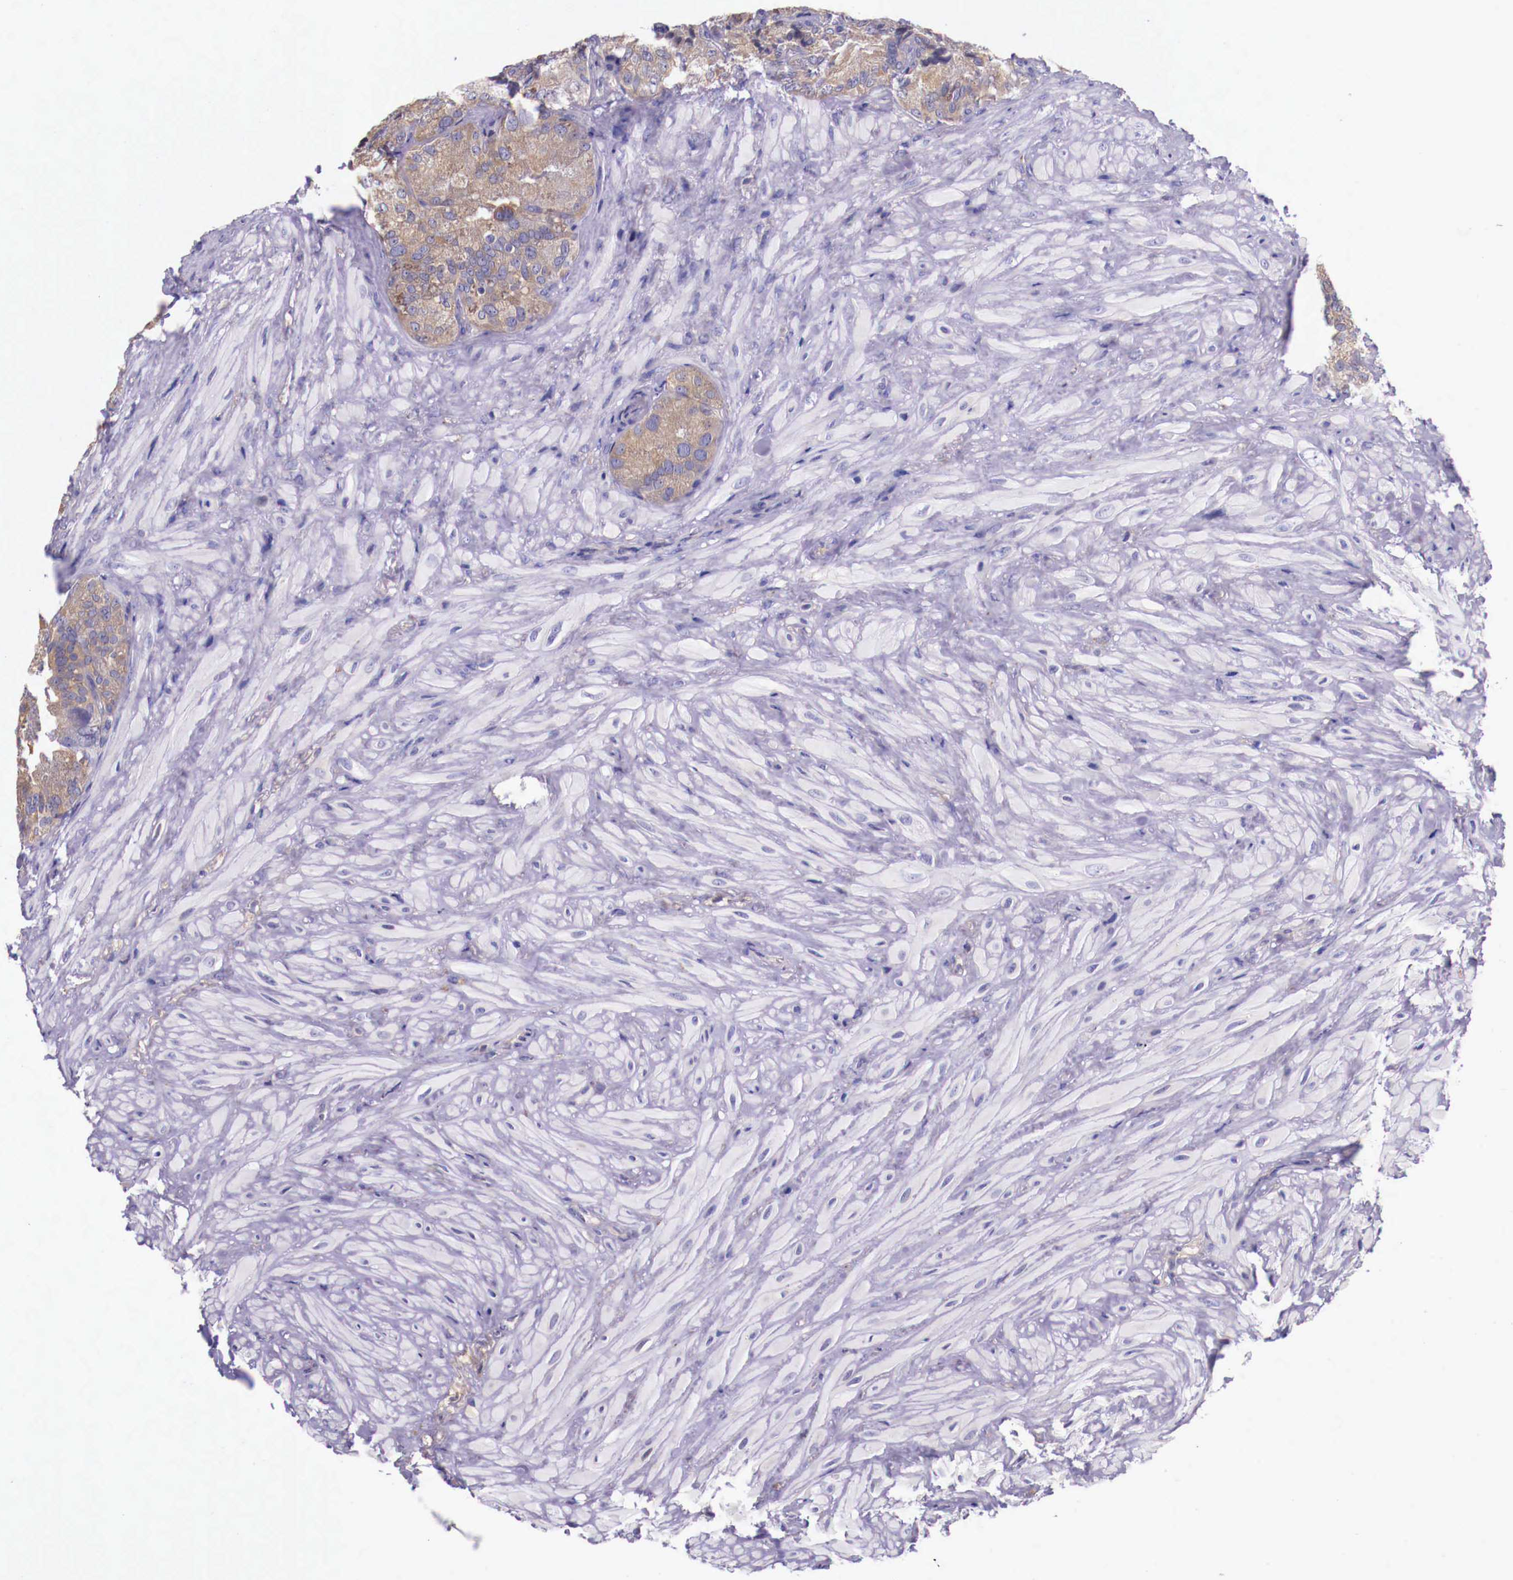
{"staining": {"intensity": "weak", "quantity": ">75%", "location": "cytoplasmic/membranous"}, "tissue": "seminal vesicle", "cell_type": "Glandular cells", "image_type": "normal", "snomed": [{"axis": "morphology", "description": "Normal tissue, NOS"}, {"axis": "topography", "description": "Seminal veicle"}], "caption": "About >75% of glandular cells in unremarkable human seminal vesicle show weak cytoplasmic/membranous protein positivity as visualized by brown immunohistochemical staining.", "gene": "GRIPAP1", "patient": {"sex": "male", "age": 69}}